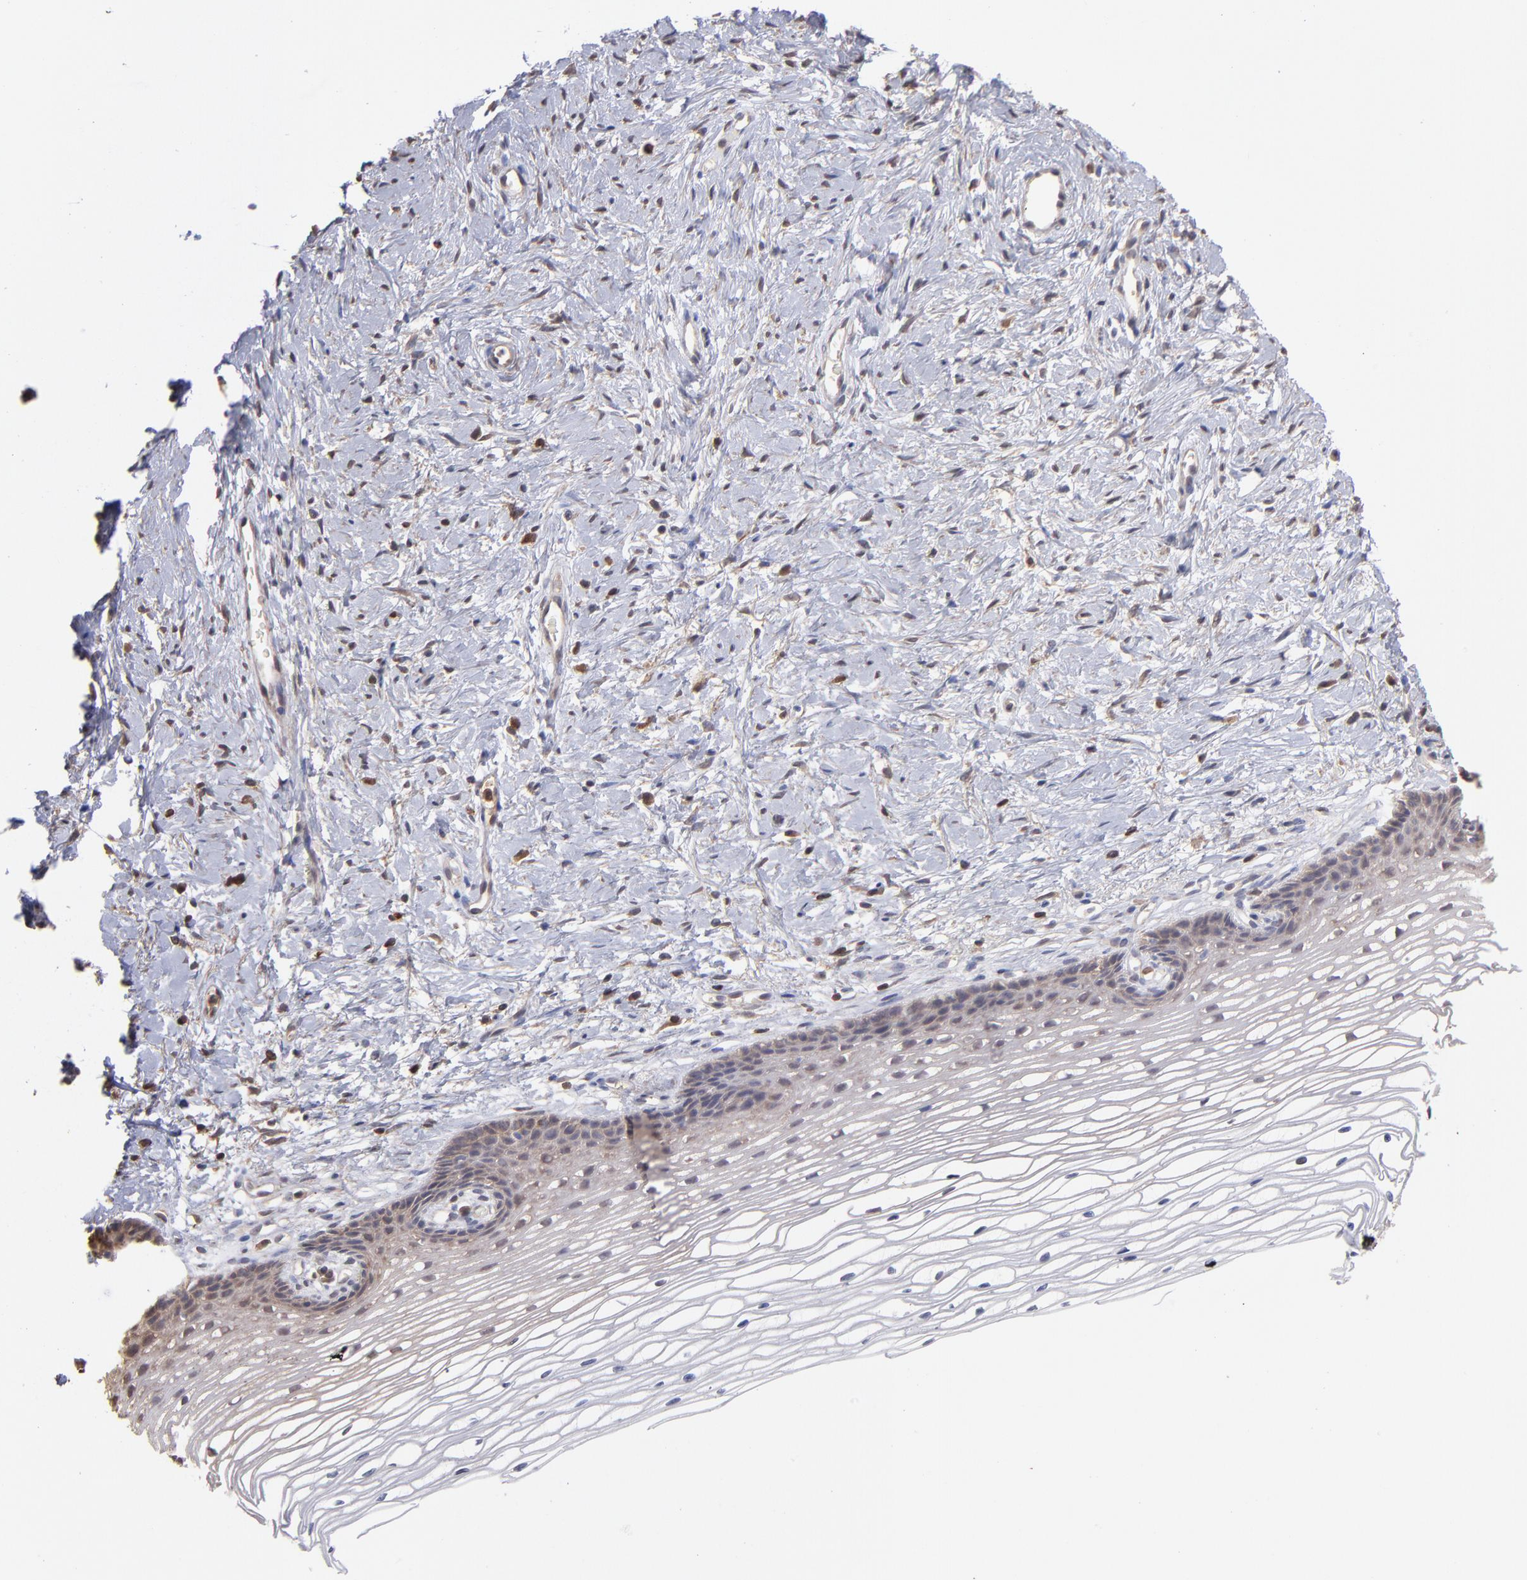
{"staining": {"intensity": "moderate", "quantity": "25%-75%", "location": "cytoplasmic/membranous"}, "tissue": "cervix", "cell_type": "Glandular cells", "image_type": "normal", "snomed": [{"axis": "morphology", "description": "Normal tissue, NOS"}, {"axis": "topography", "description": "Cervix"}], "caption": "This photomicrograph displays immunohistochemistry staining of normal cervix, with medium moderate cytoplasmic/membranous expression in approximately 25%-75% of glandular cells.", "gene": "MAP2K2", "patient": {"sex": "female", "age": 77}}